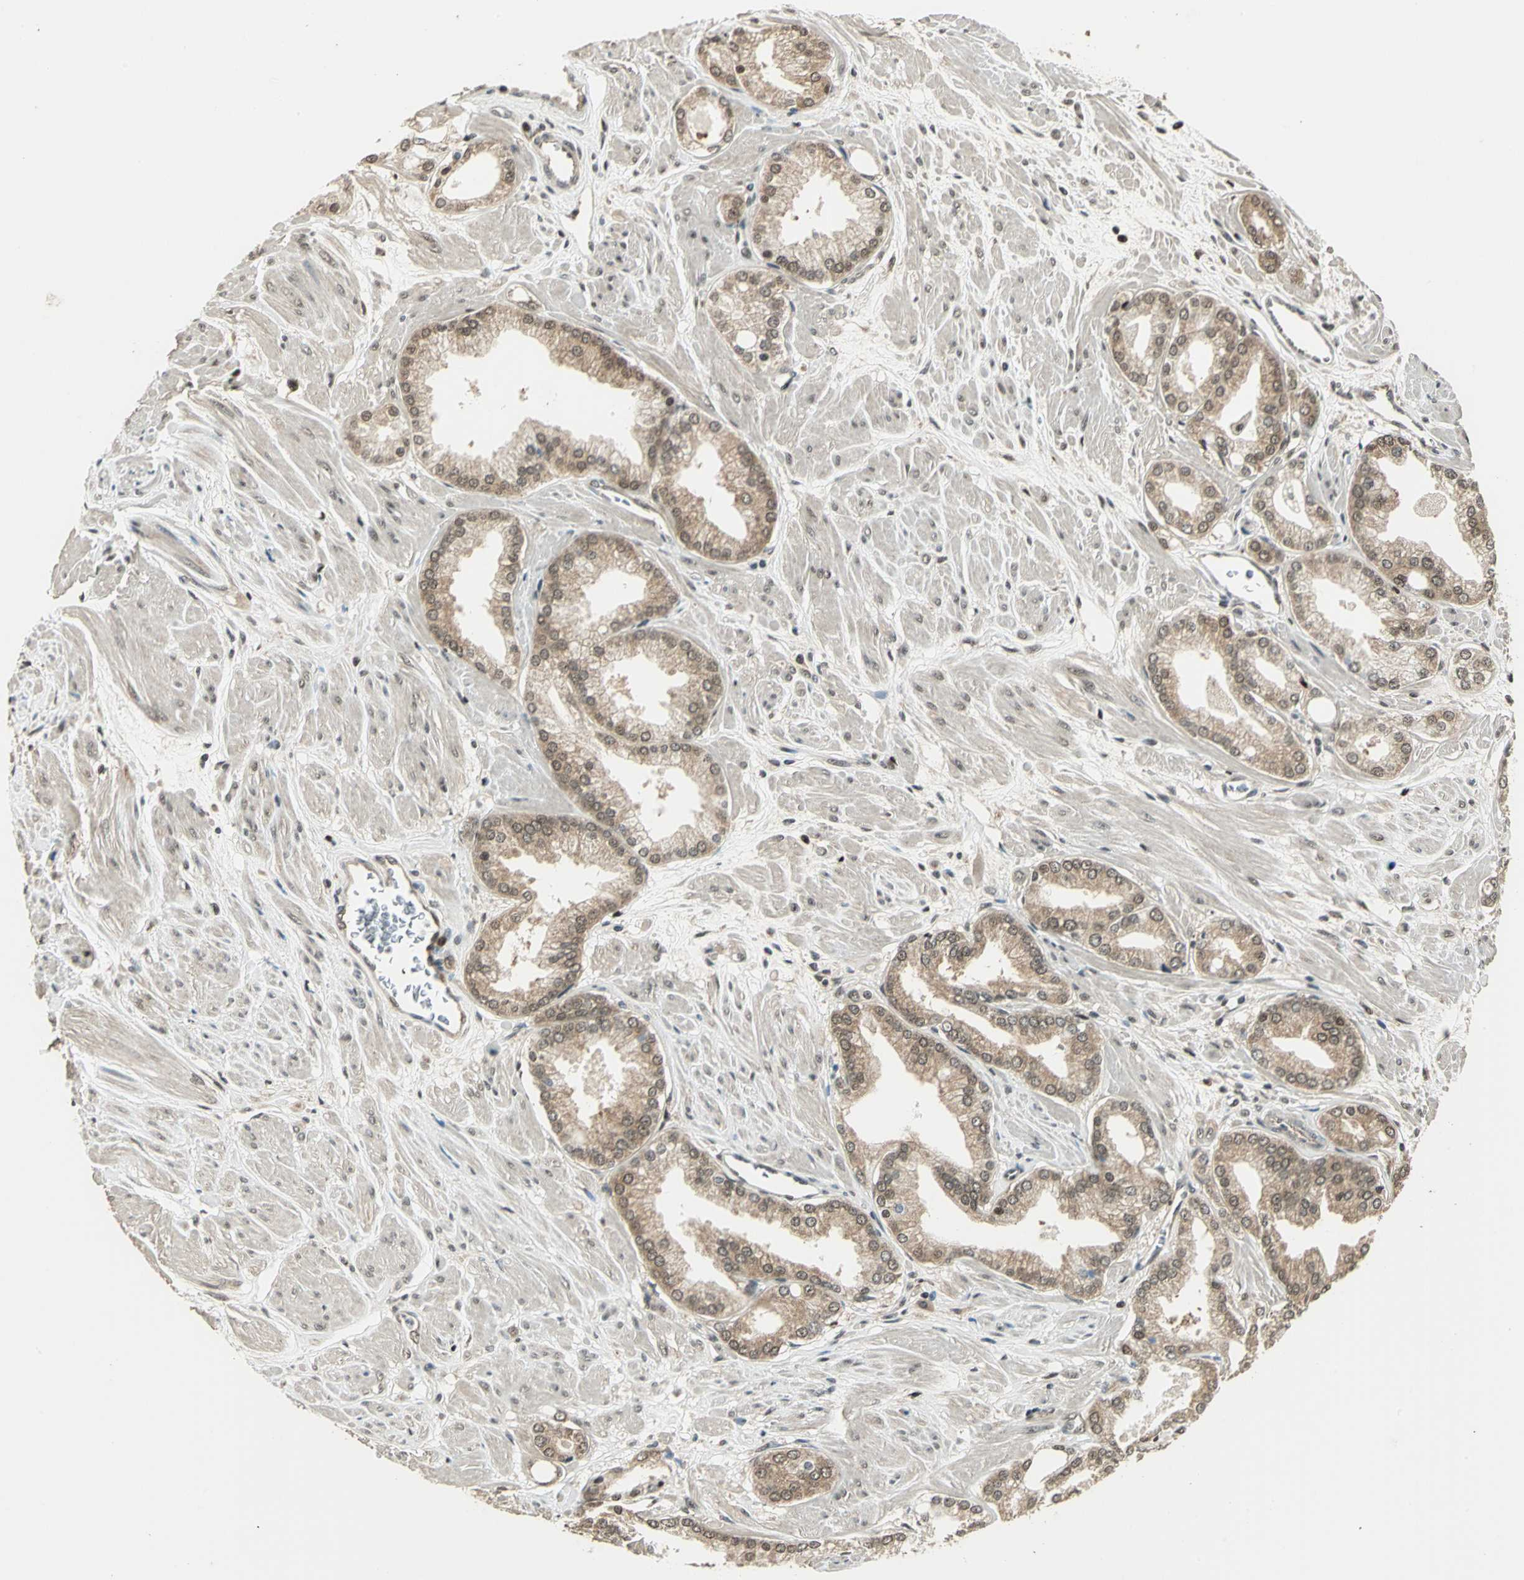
{"staining": {"intensity": "moderate", "quantity": ">75%", "location": "cytoplasmic/membranous,nuclear"}, "tissue": "prostate cancer", "cell_type": "Tumor cells", "image_type": "cancer", "snomed": [{"axis": "morphology", "description": "Adenocarcinoma, High grade"}, {"axis": "topography", "description": "Prostate"}], "caption": "Human prostate cancer (high-grade adenocarcinoma) stained for a protein (brown) exhibits moderate cytoplasmic/membranous and nuclear positive positivity in about >75% of tumor cells.", "gene": "PSMC3", "patient": {"sex": "male", "age": 61}}